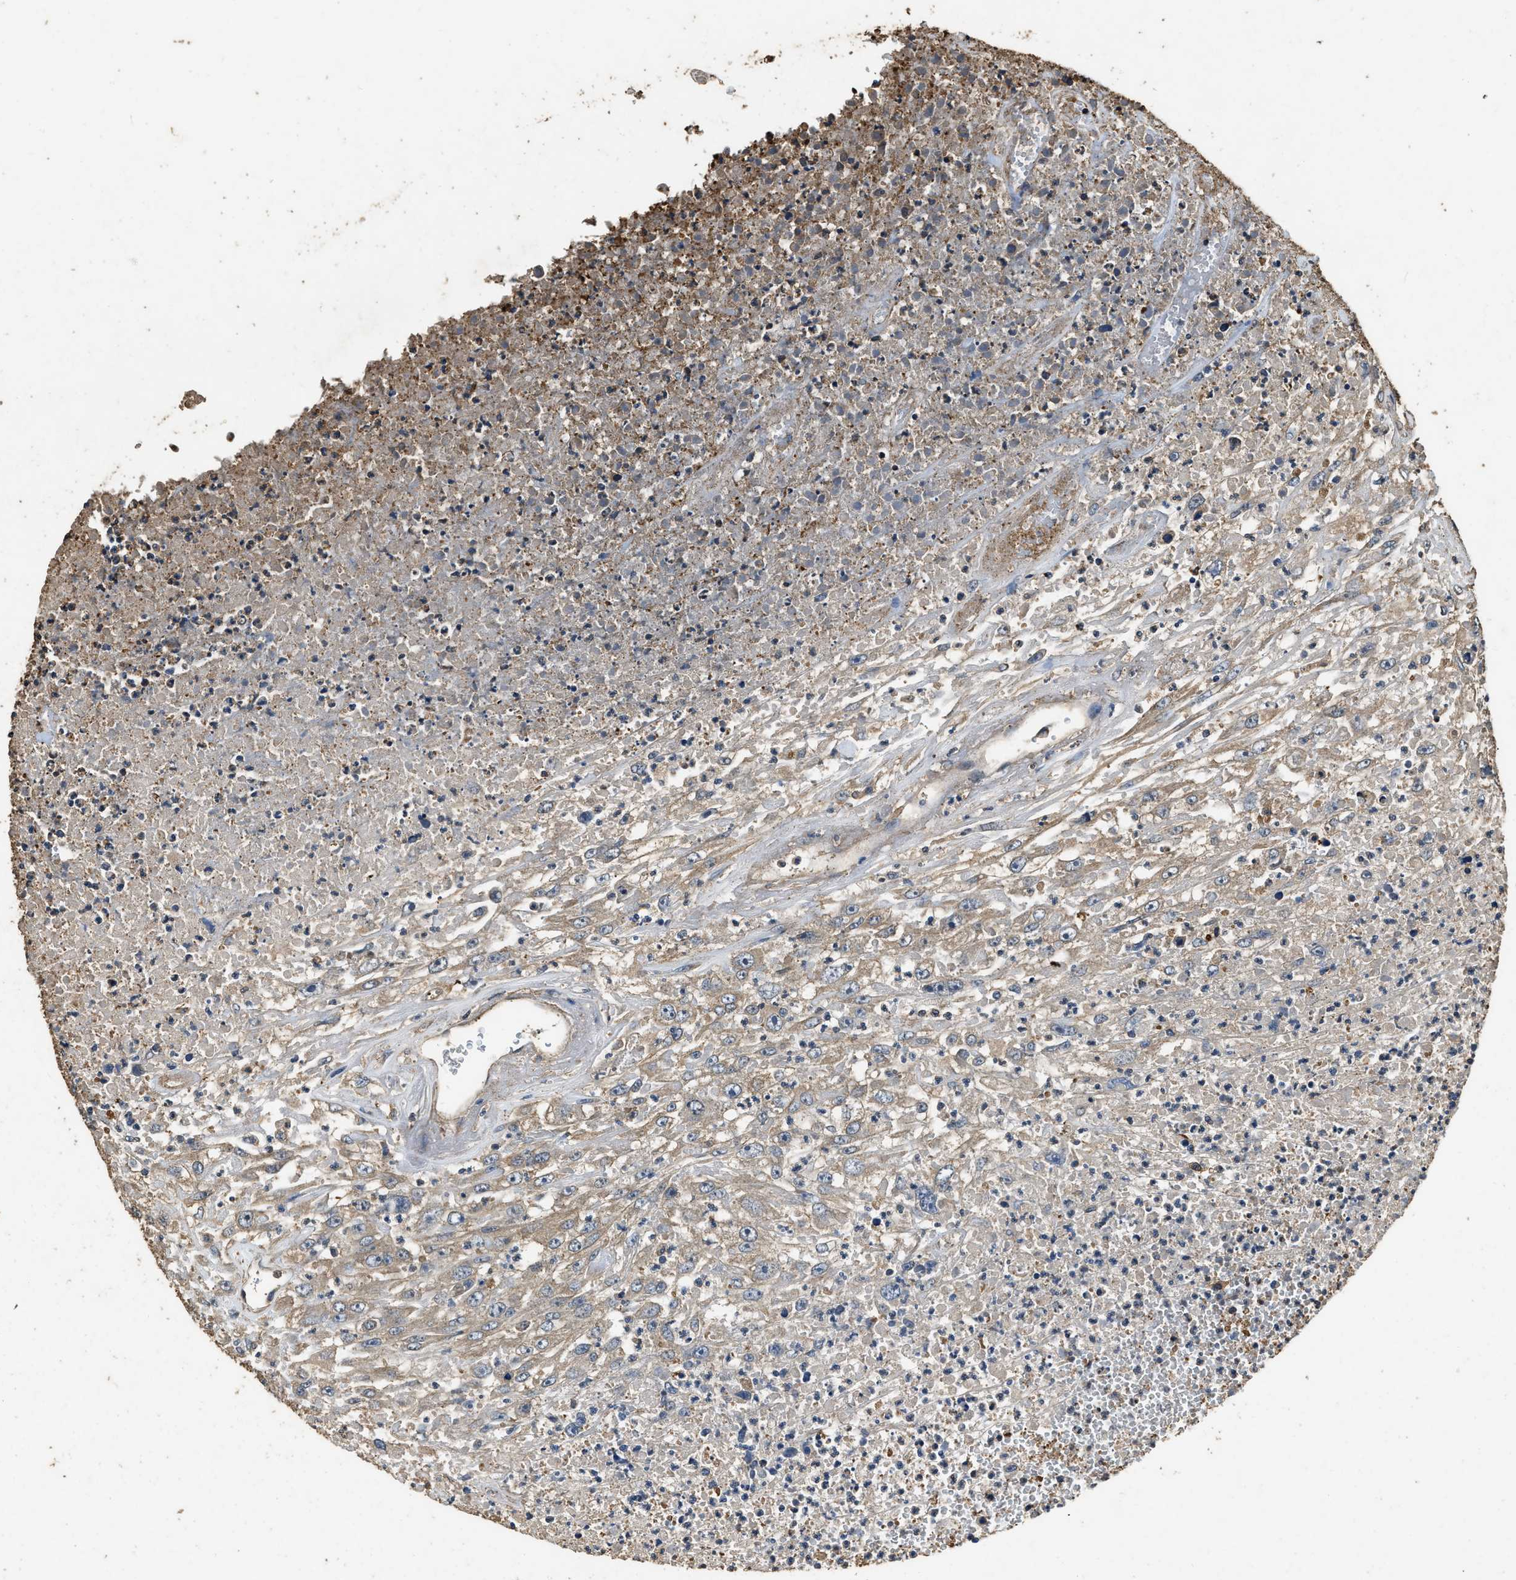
{"staining": {"intensity": "weak", "quantity": "25%-75%", "location": "cytoplasmic/membranous"}, "tissue": "urothelial cancer", "cell_type": "Tumor cells", "image_type": "cancer", "snomed": [{"axis": "morphology", "description": "Urothelial carcinoma, High grade"}, {"axis": "topography", "description": "Urinary bladder"}], "caption": "Protein staining of high-grade urothelial carcinoma tissue demonstrates weak cytoplasmic/membranous staining in approximately 25%-75% of tumor cells.", "gene": "MIB1", "patient": {"sex": "male", "age": 46}}